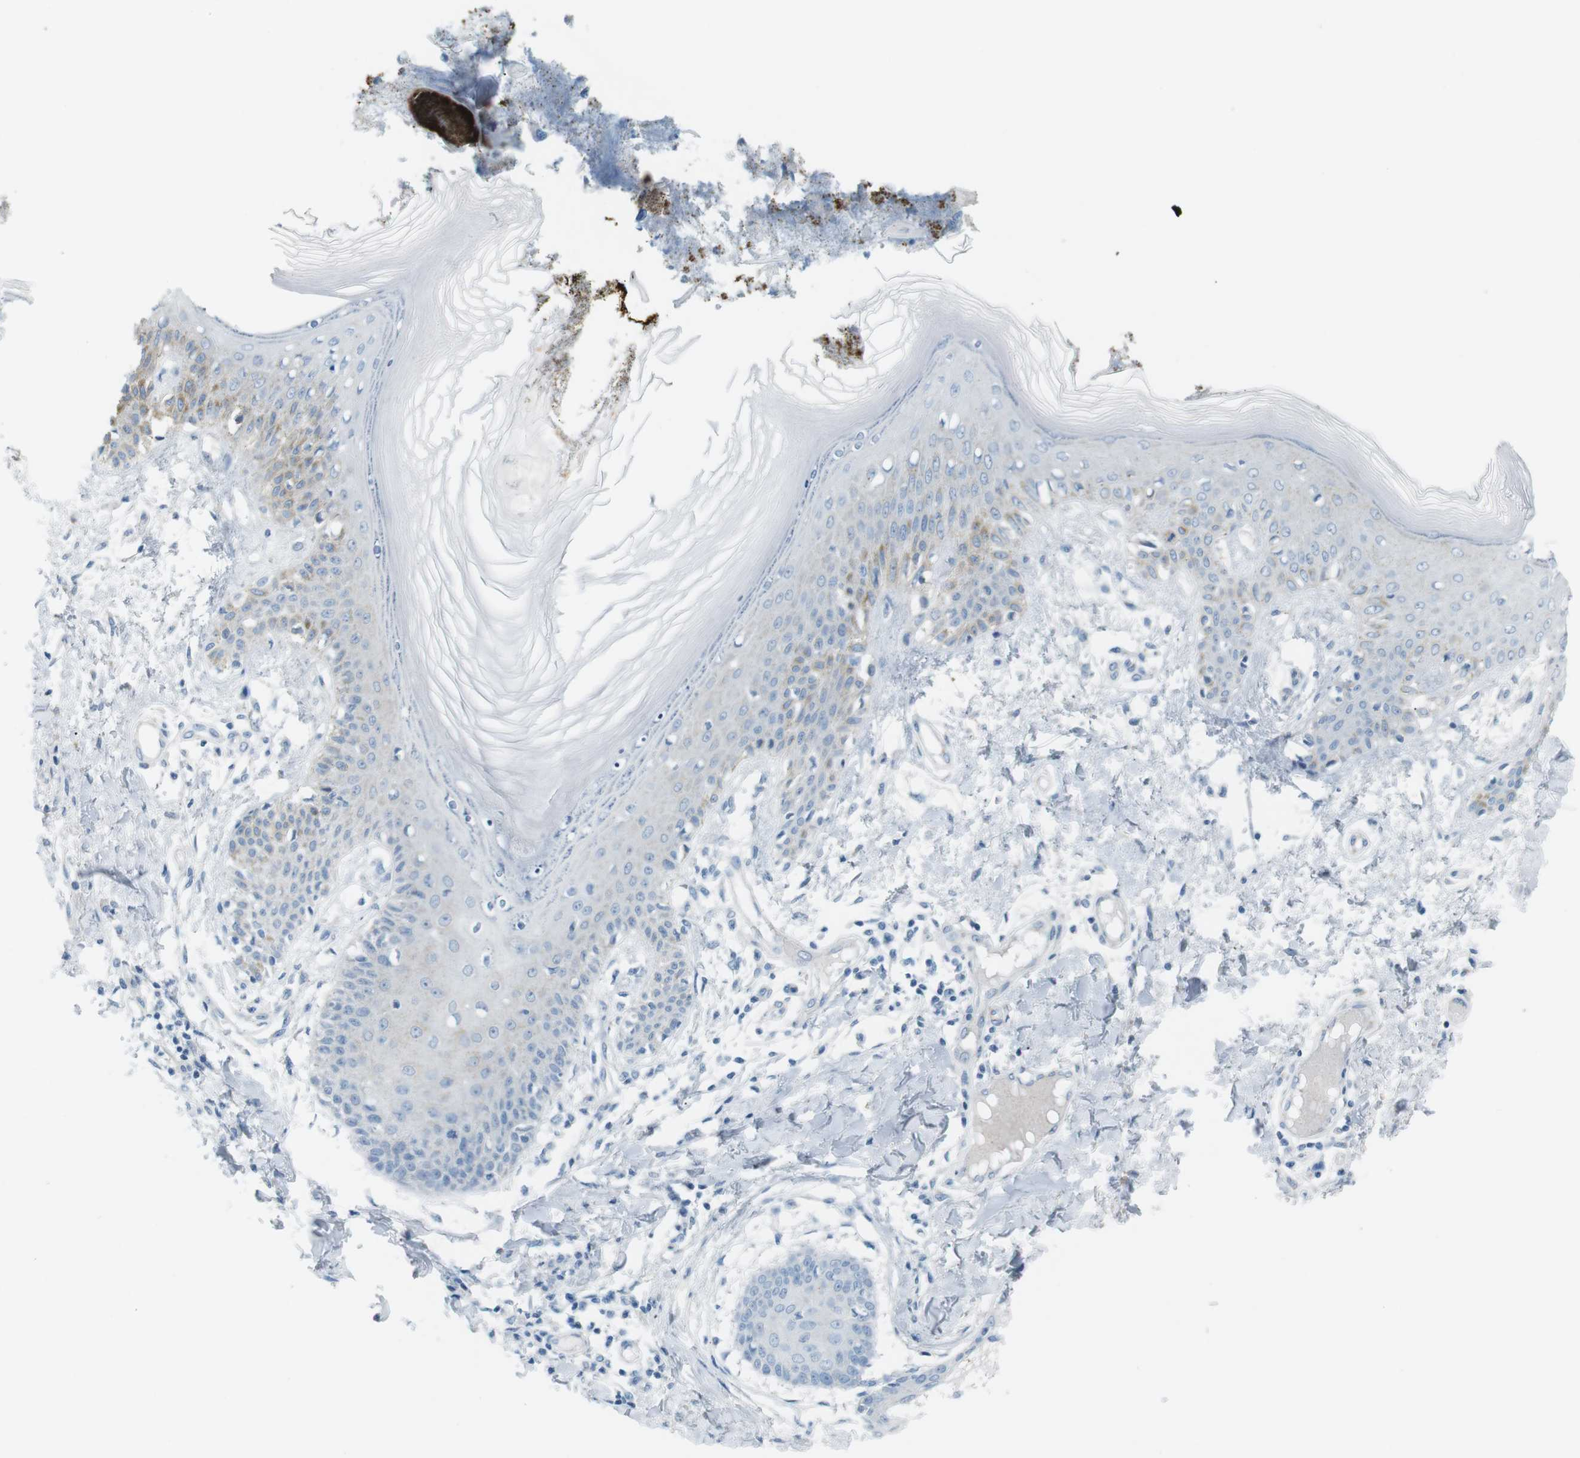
{"staining": {"intensity": "negative", "quantity": "none", "location": "none"}, "tissue": "skin", "cell_type": "Fibroblasts", "image_type": "normal", "snomed": [{"axis": "morphology", "description": "Normal tissue, NOS"}, {"axis": "topography", "description": "Skin"}], "caption": "A photomicrograph of human skin is negative for staining in fibroblasts.", "gene": "VAMP1", "patient": {"sex": "male", "age": 53}}